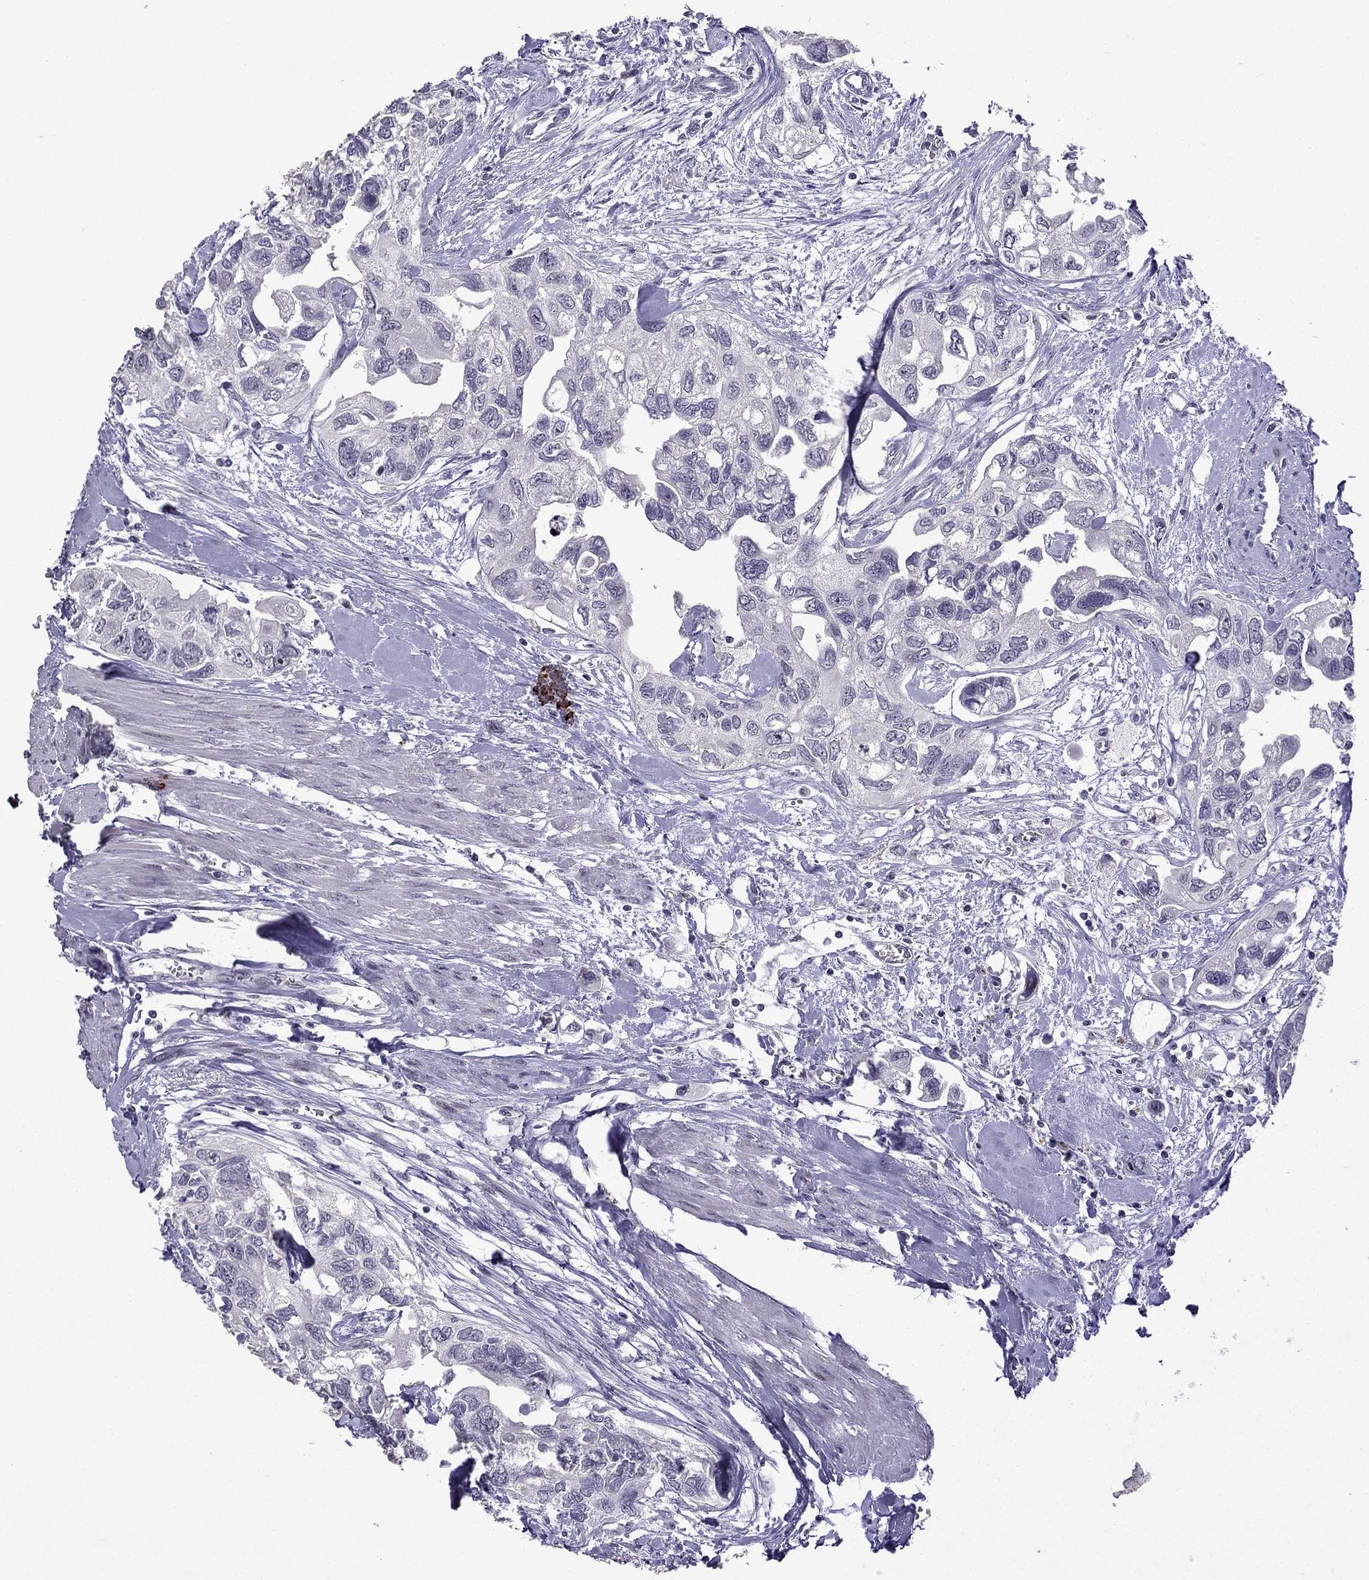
{"staining": {"intensity": "negative", "quantity": "none", "location": "none"}, "tissue": "urothelial cancer", "cell_type": "Tumor cells", "image_type": "cancer", "snomed": [{"axis": "morphology", "description": "Urothelial carcinoma, High grade"}, {"axis": "topography", "description": "Urinary bladder"}], "caption": "Protein analysis of high-grade urothelial carcinoma exhibits no significant positivity in tumor cells.", "gene": "TTN", "patient": {"sex": "male", "age": 59}}